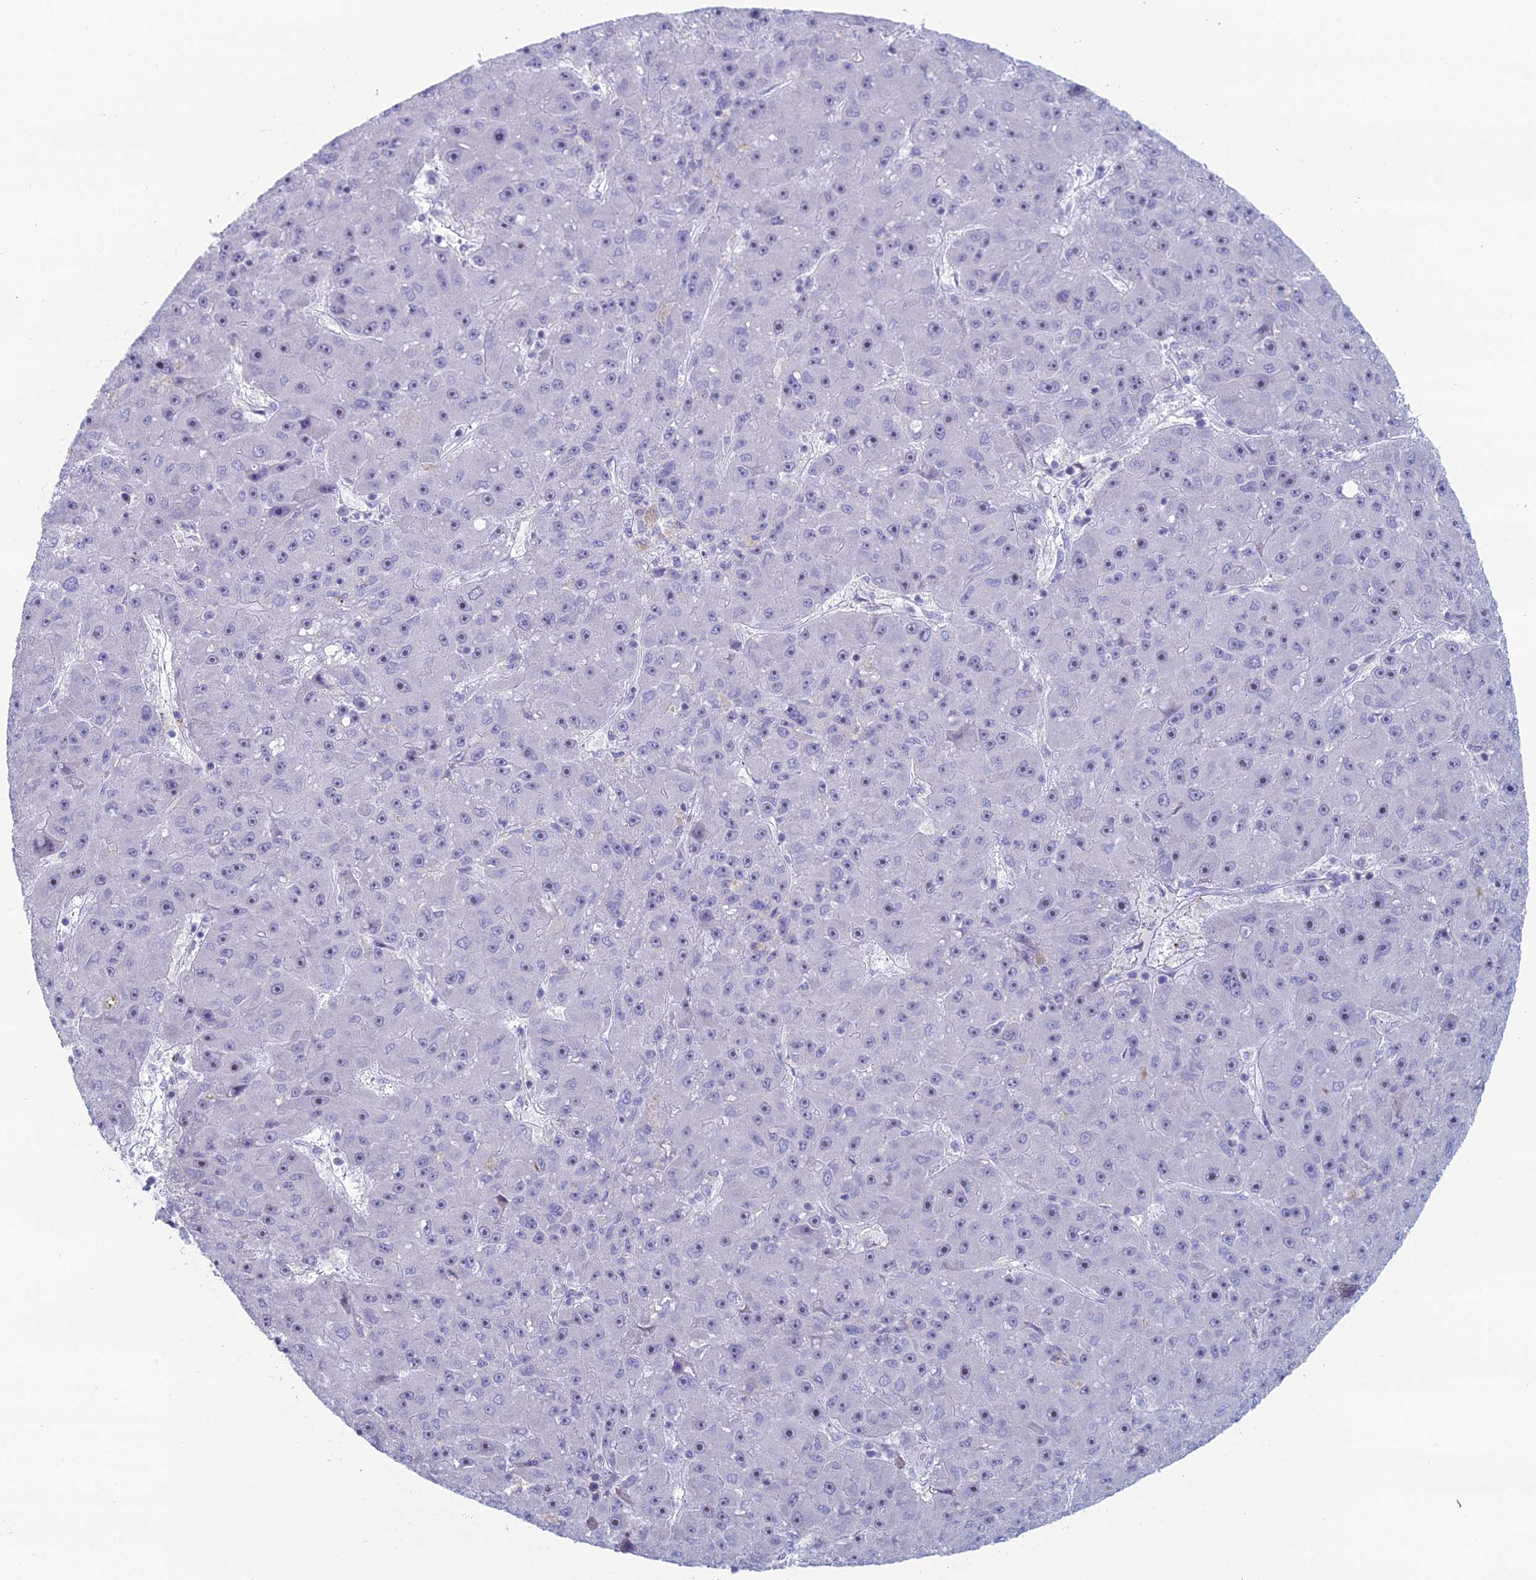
{"staining": {"intensity": "negative", "quantity": "none", "location": "none"}, "tissue": "liver cancer", "cell_type": "Tumor cells", "image_type": "cancer", "snomed": [{"axis": "morphology", "description": "Carcinoma, Hepatocellular, NOS"}, {"axis": "topography", "description": "Liver"}], "caption": "Immunohistochemistry photomicrograph of neoplastic tissue: human liver cancer stained with DAB shows no significant protein staining in tumor cells.", "gene": "CERS6", "patient": {"sex": "male", "age": 67}}